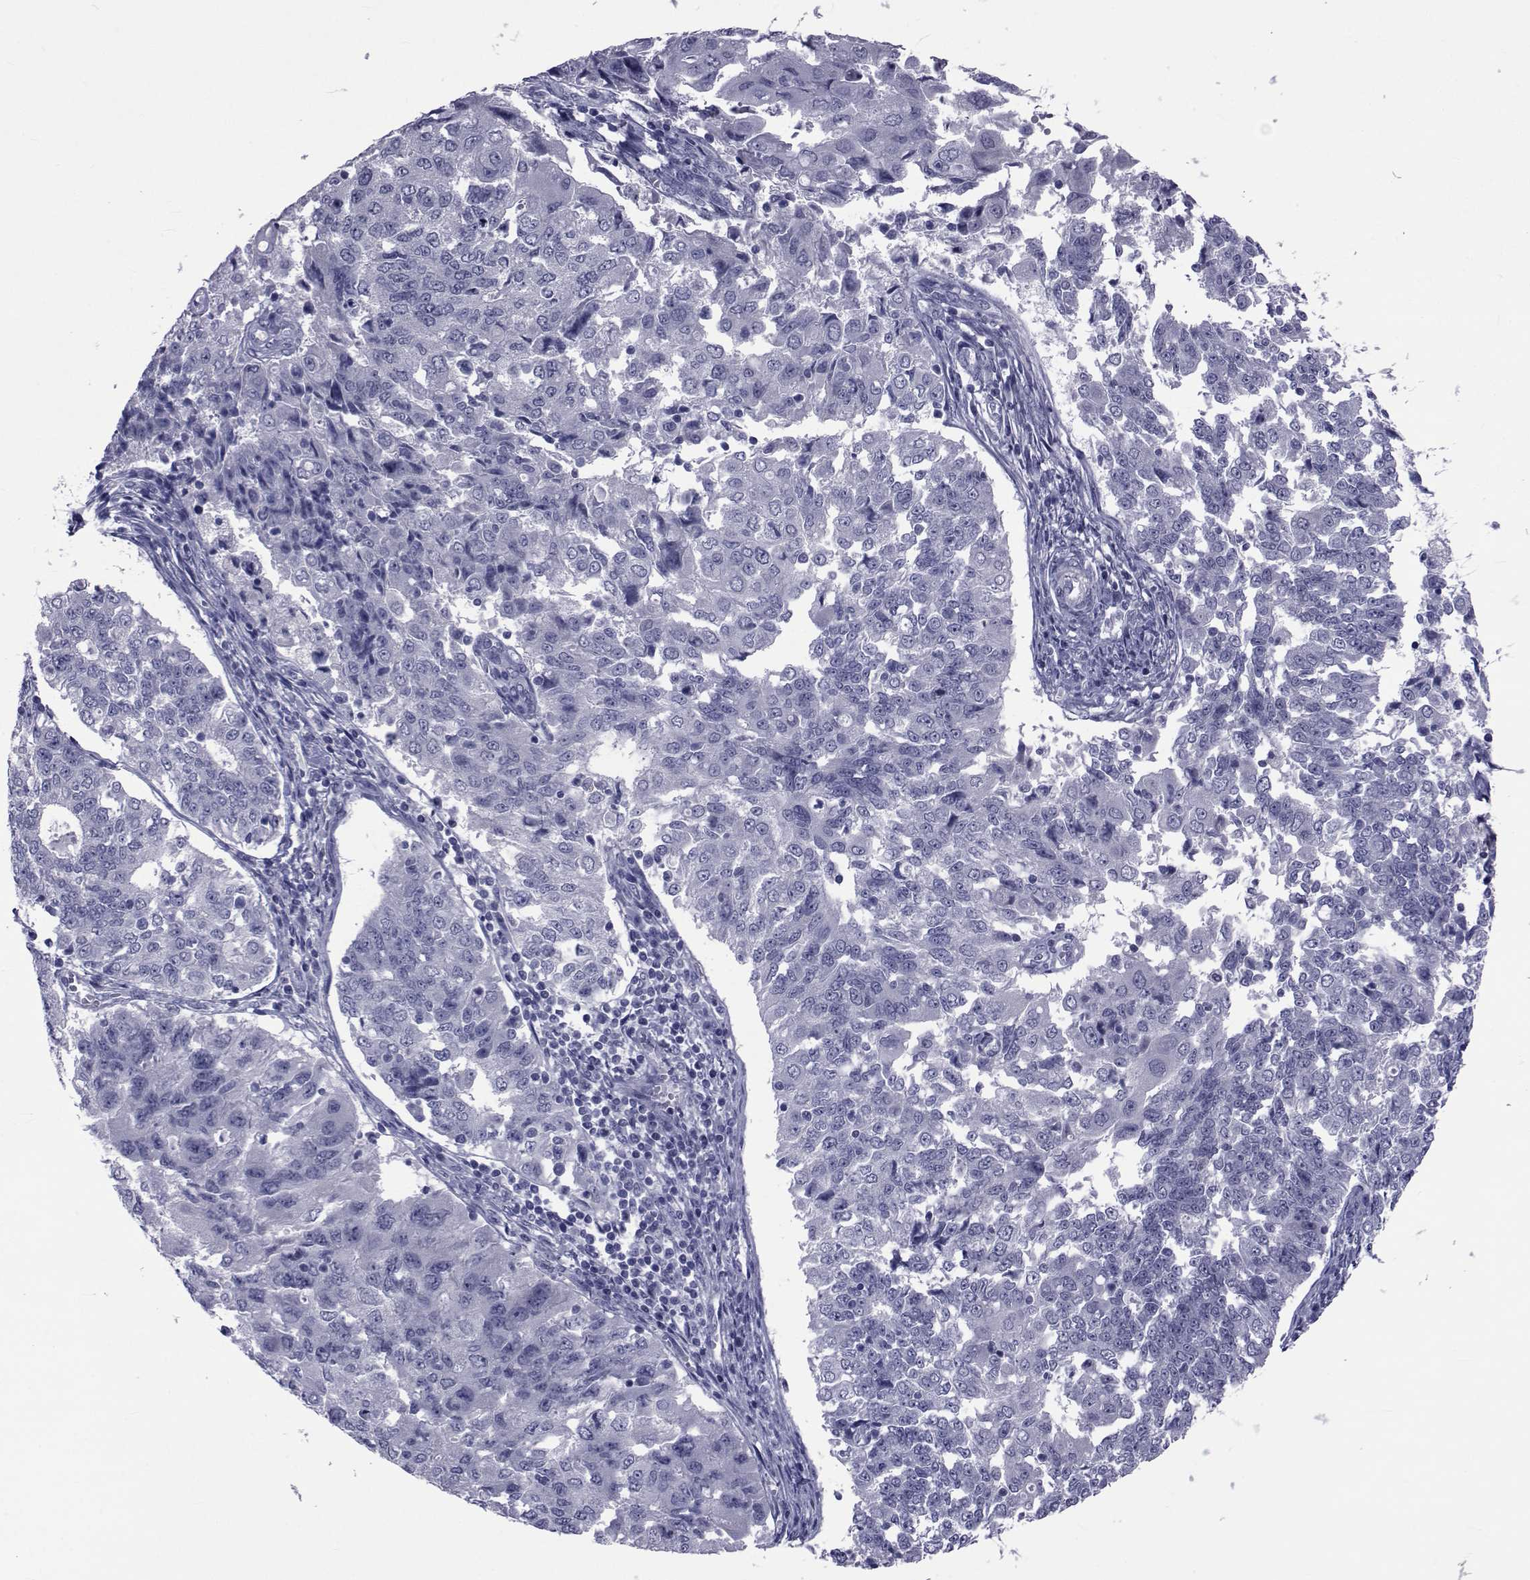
{"staining": {"intensity": "negative", "quantity": "none", "location": "none"}, "tissue": "endometrial cancer", "cell_type": "Tumor cells", "image_type": "cancer", "snomed": [{"axis": "morphology", "description": "Adenocarcinoma, NOS"}, {"axis": "topography", "description": "Endometrium"}], "caption": "This is an IHC histopathology image of human endometrial cancer (adenocarcinoma). There is no staining in tumor cells.", "gene": "GKAP1", "patient": {"sex": "female", "age": 43}}